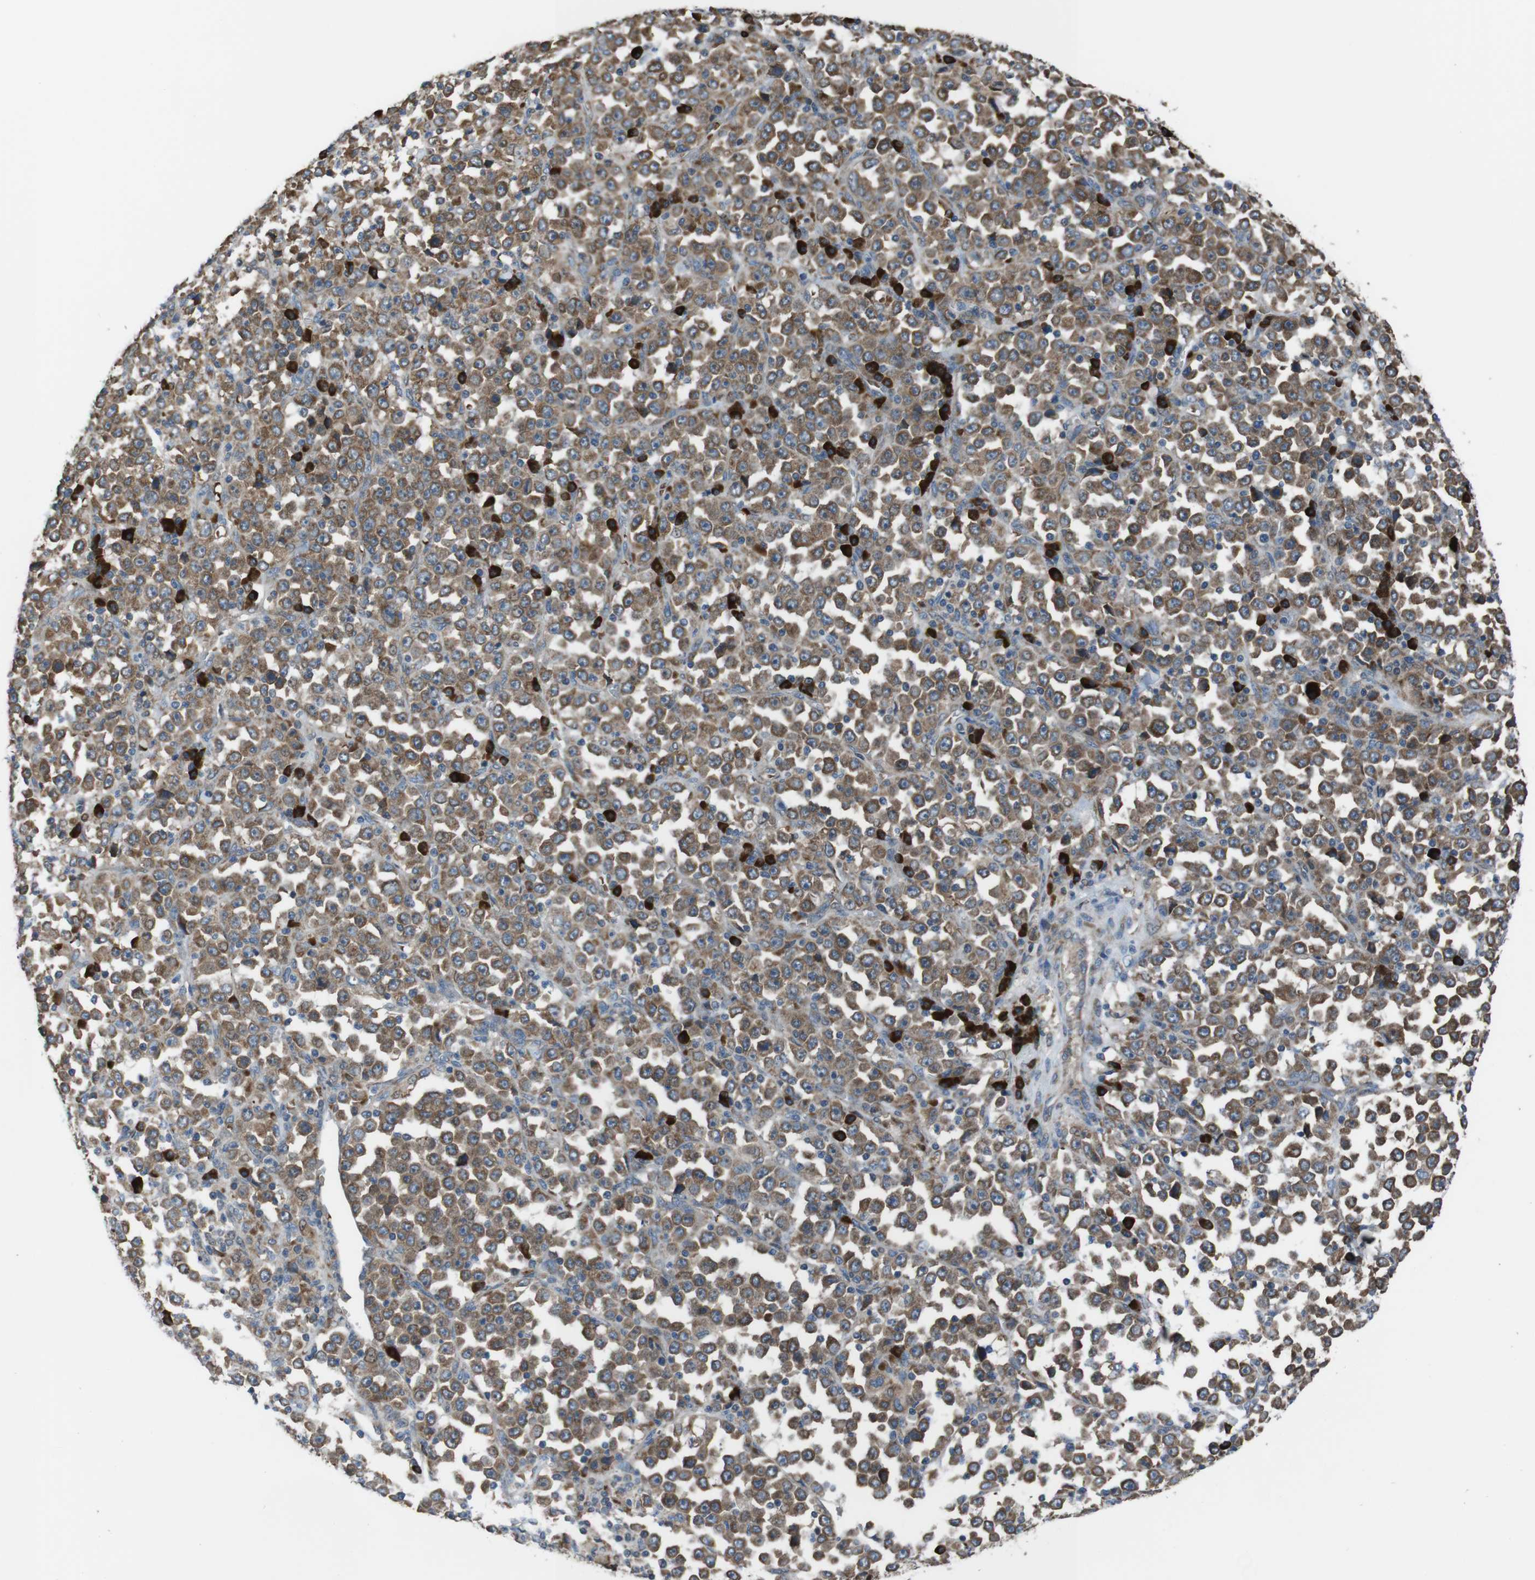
{"staining": {"intensity": "moderate", "quantity": ">75%", "location": "cytoplasmic/membranous"}, "tissue": "stomach cancer", "cell_type": "Tumor cells", "image_type": "cancer", "snomed": [{"axis": "morphology", "description": "Normal tissue, NOS"}, {"axis": "morphology", "description": "Adenocarcinoma, NOS"}, {"axis": "topography", "description": "Stomach, upper"}, {"axis": "topography", "description": "Stomach"}], "caption": "There is medium levels of moderate cytoplasmic/membranous staining in tumor cells of stomach cancer (adenocarcinoma), as demonstrated by immunohistochemical staining (brown color).", "gene": "SSR3", "patient": {"sex": "male", "age": 59}}